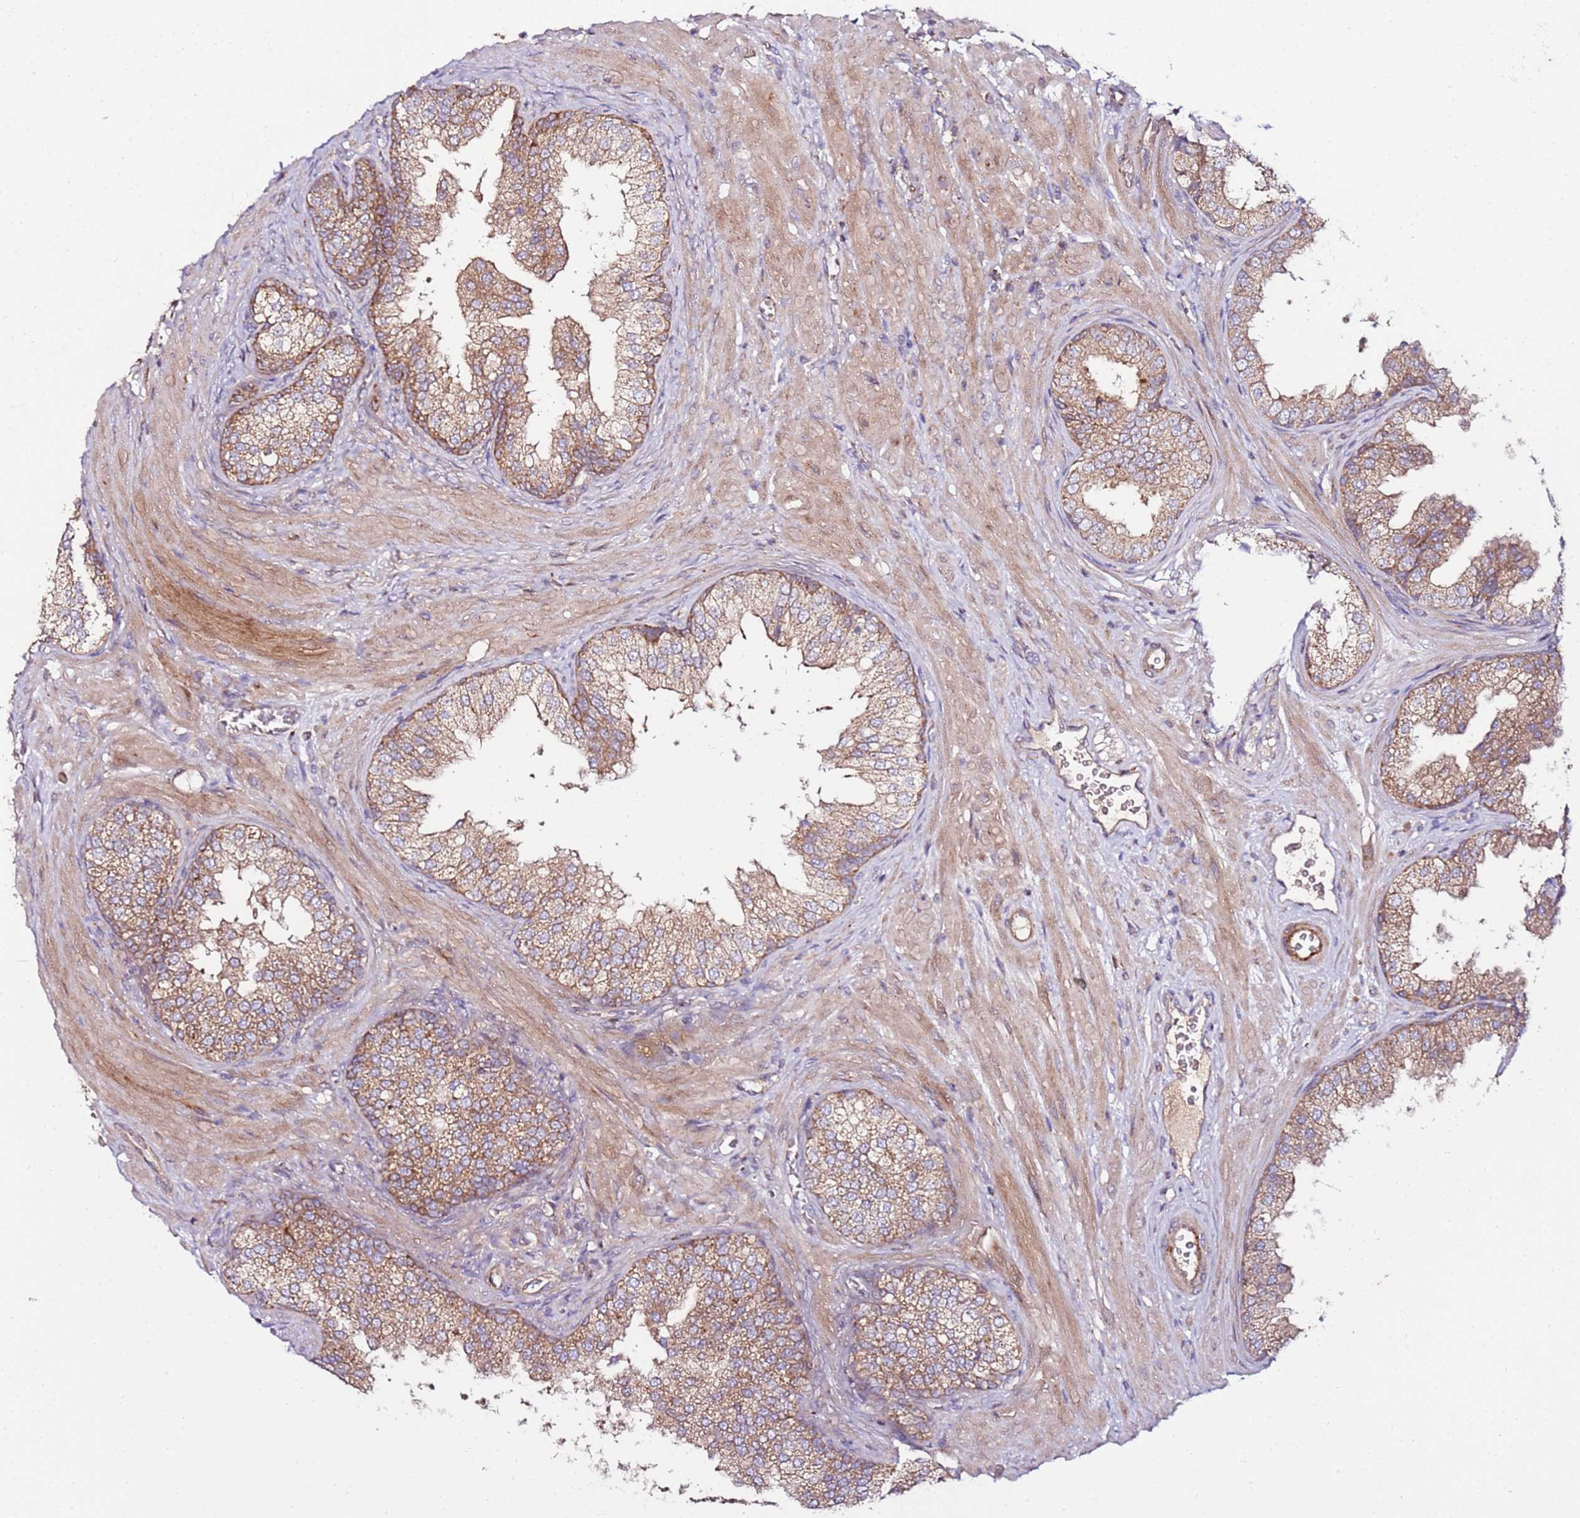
{"staining": {"intensity": "moderate", "quantity": ">75%", "location": "cytoplasmic/membranous"}, "tissue": "prostate", "cell_type": "Glandular cells", "image_type": "normal", "snomed": [{"axis": "morphology", "description": "Normal tissue, NOS"}, {"axis": "topography", "description": "Prostate"}], "caption": "Prostate stained with DAB (3,3'-diaminobenzidine) IHC exhibits medium levels of moderate cytoplasmic/membranous expression in approximately >75% of glandular cells.", "gene": "KRTAP21", "patient": {"sex": "male", "age": 48}}